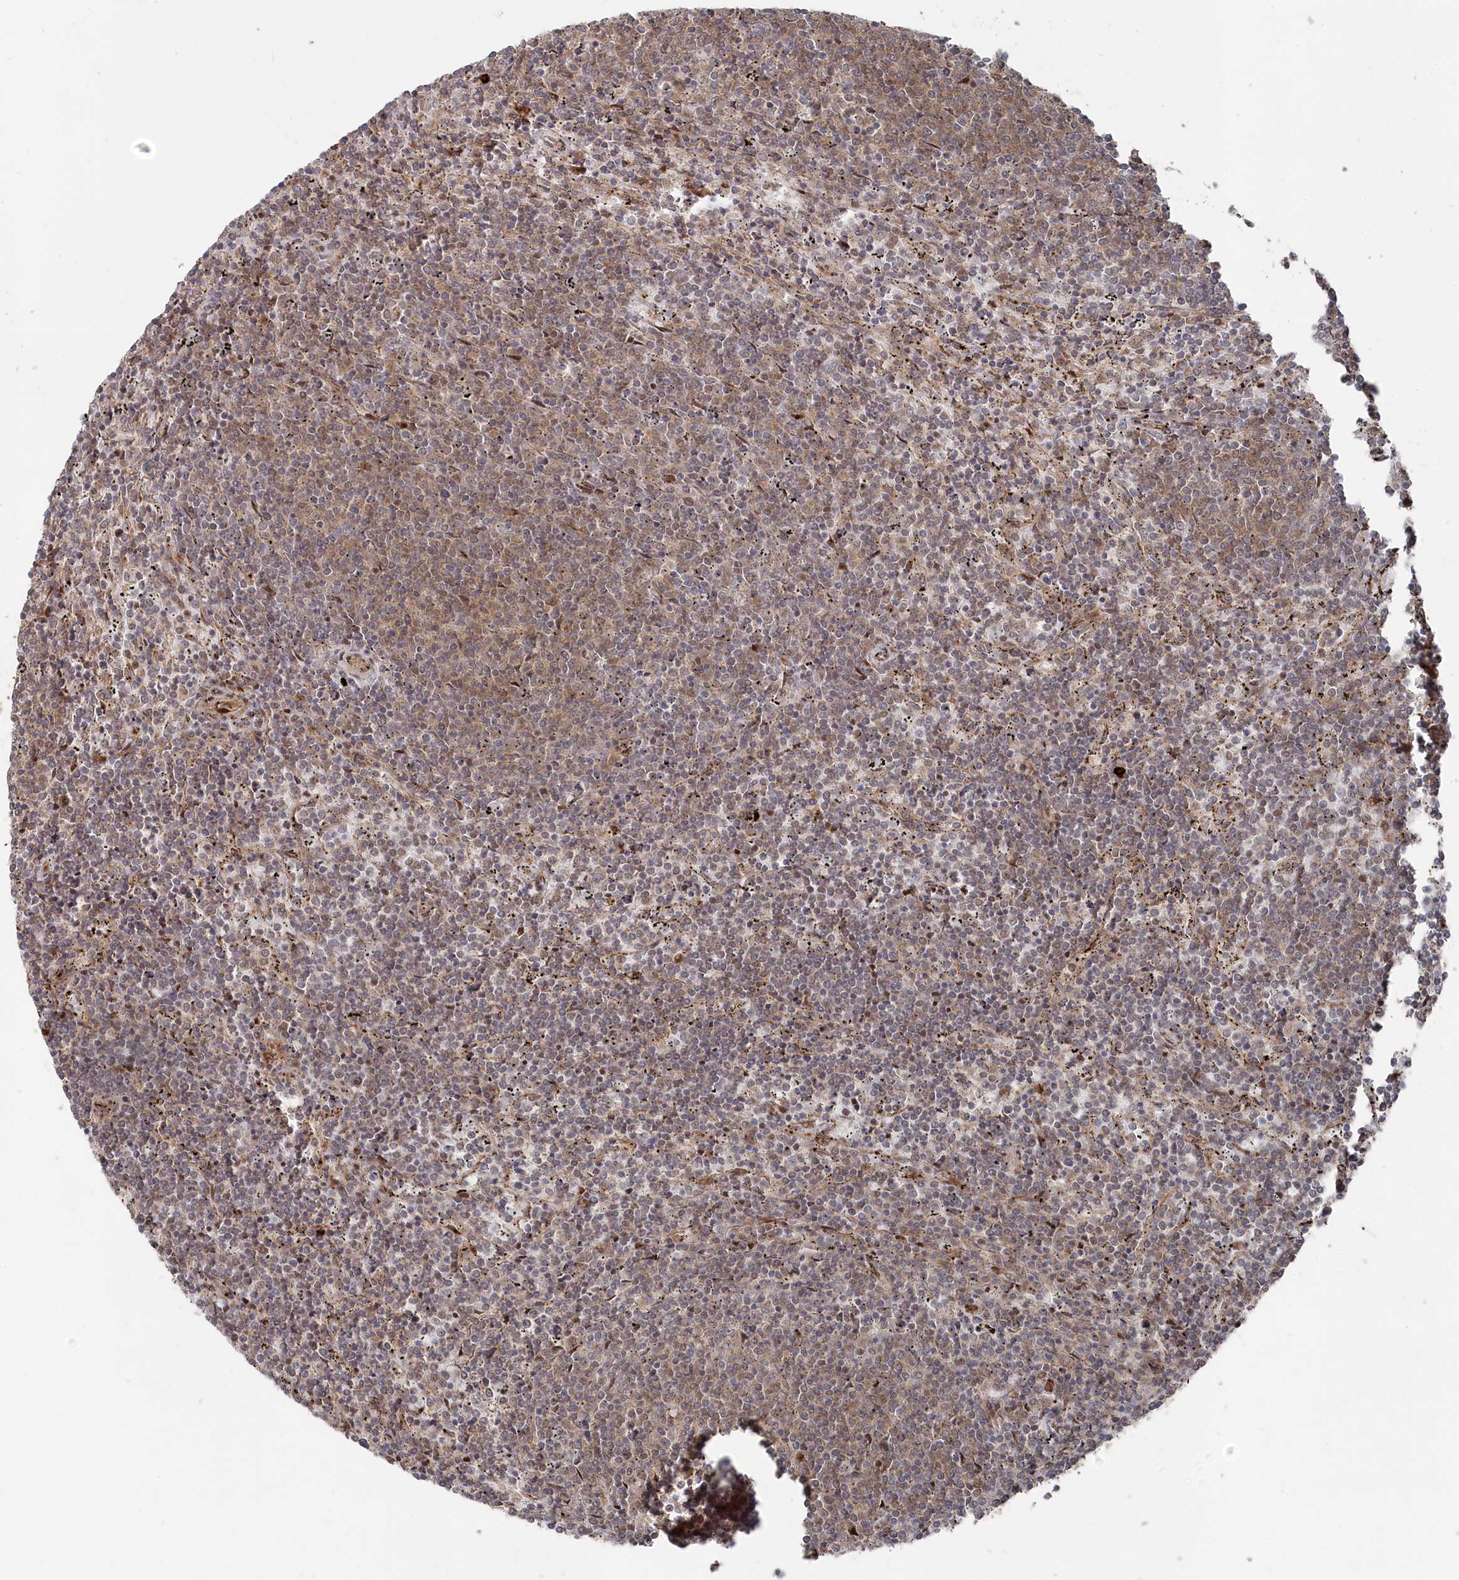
{"staining": {"intensity": "weak", "quantity": "25%-75%", "location": "cytoplasmic/membranous,nuclear"}, "tissue": "lymphoma", "cell_type": "Tumor cells", "image_type": "cancer", "snomed": [{"axis": "morphology", "description": "Malignant lymphoma, non-Hodgkin's type, Low grade"}, {"axis": "topography", "description": "Spleen"}], "caption": "Lymphoma tissue displays weak cytoplasmic/membranous and nuclear positivity in approximately 25%-75% of tumor cells, visualized by immunohistochemistry.", "gene": "POLR3A", "patient": {"sex": "female", "age": 50}}